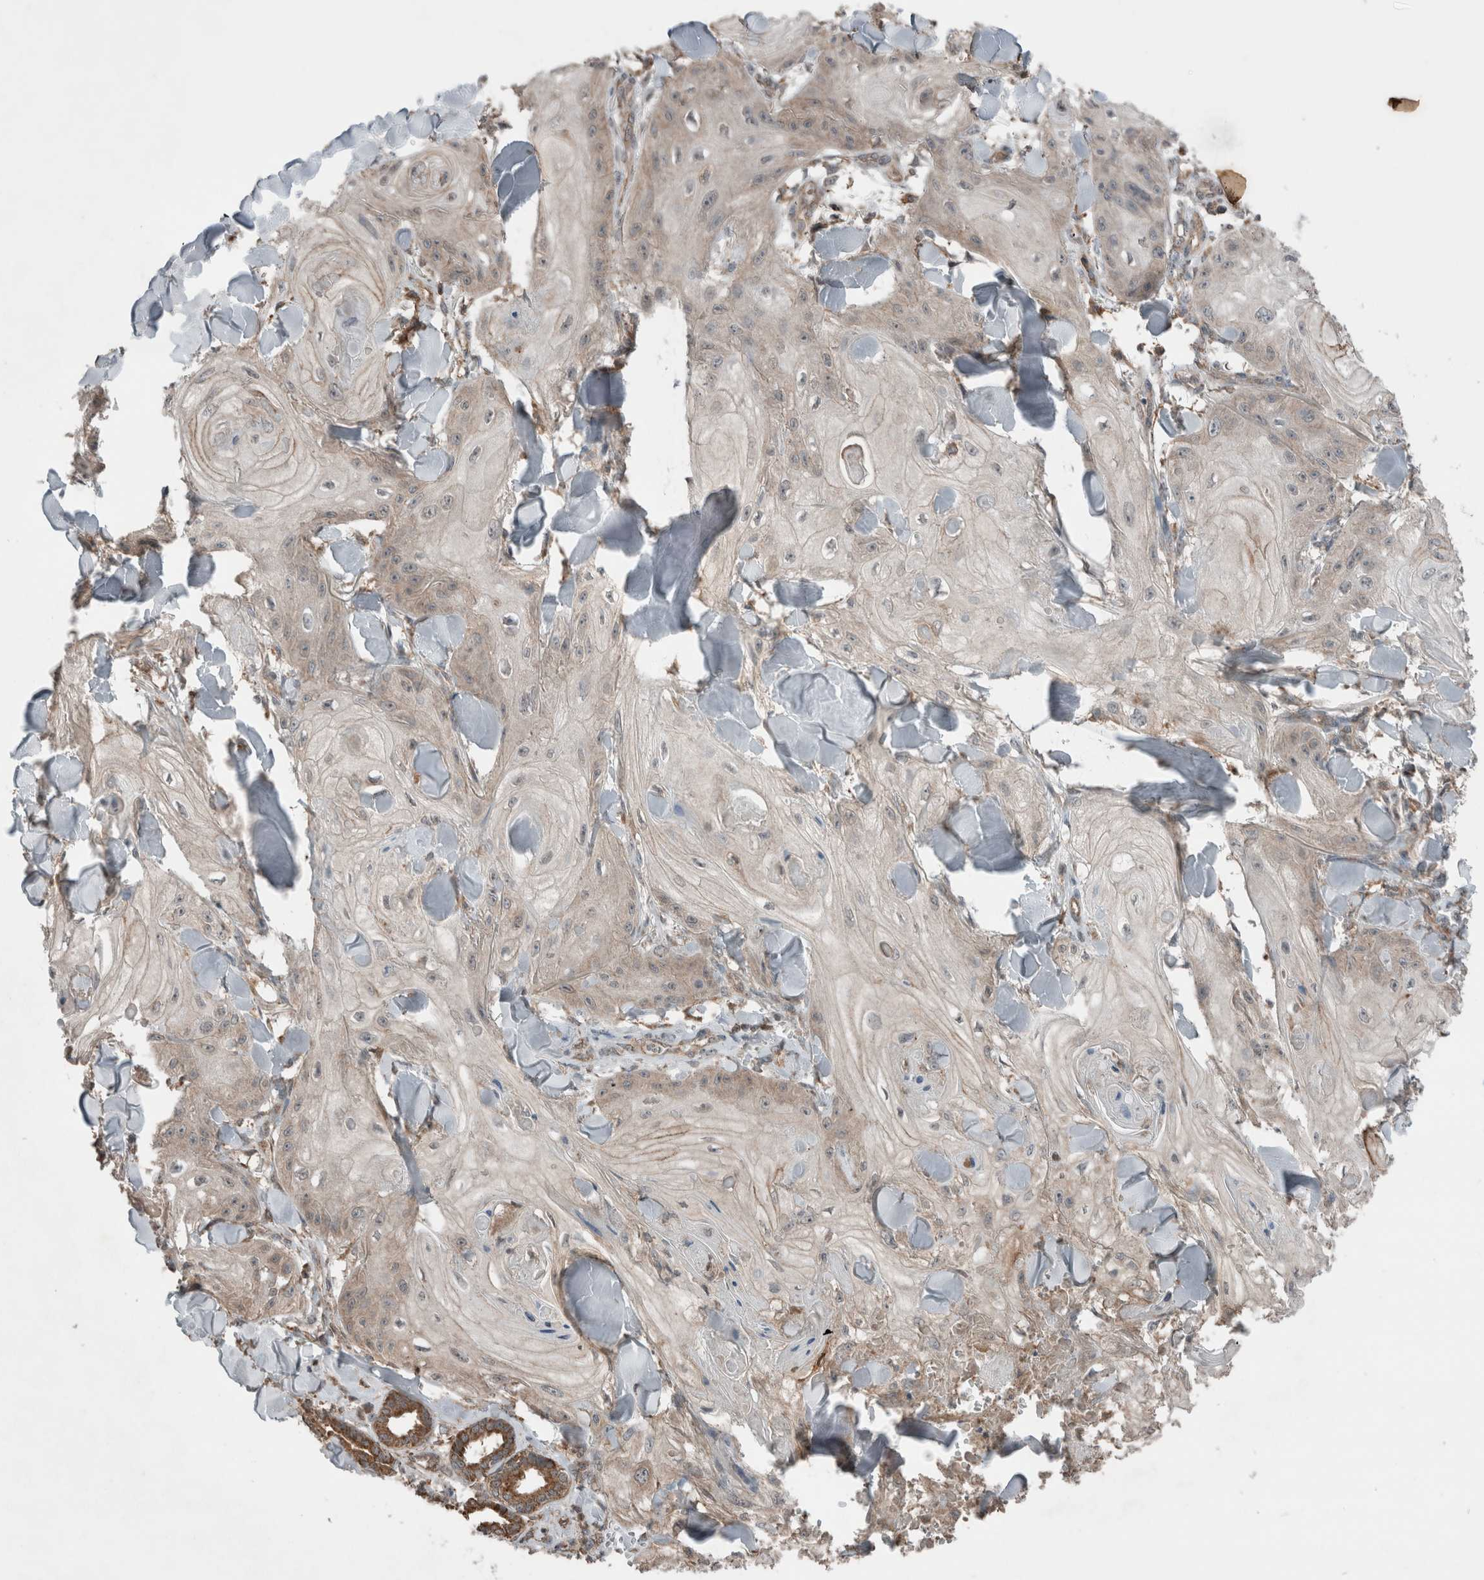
{"staining": {"intensity": "weak", "quantity": "<25%", "location": "cytoplasmic/membranous"}, "tissue": "skin cancer", "cell_type": "Tumor cells", "image_type": "cancer", "snomed": [{"axis": "morphology", "description": "Squamous cell carcinoma, NOS"}, {"axis": "topography", "description": "Skin"}], "caption": "DAB immunohistochemical staining of human skin squamous cell carcinoma demonstrates no significant expression in tumor cells.", "gene": "KLK14", "patient": {"sex": "male", "age": 74}}